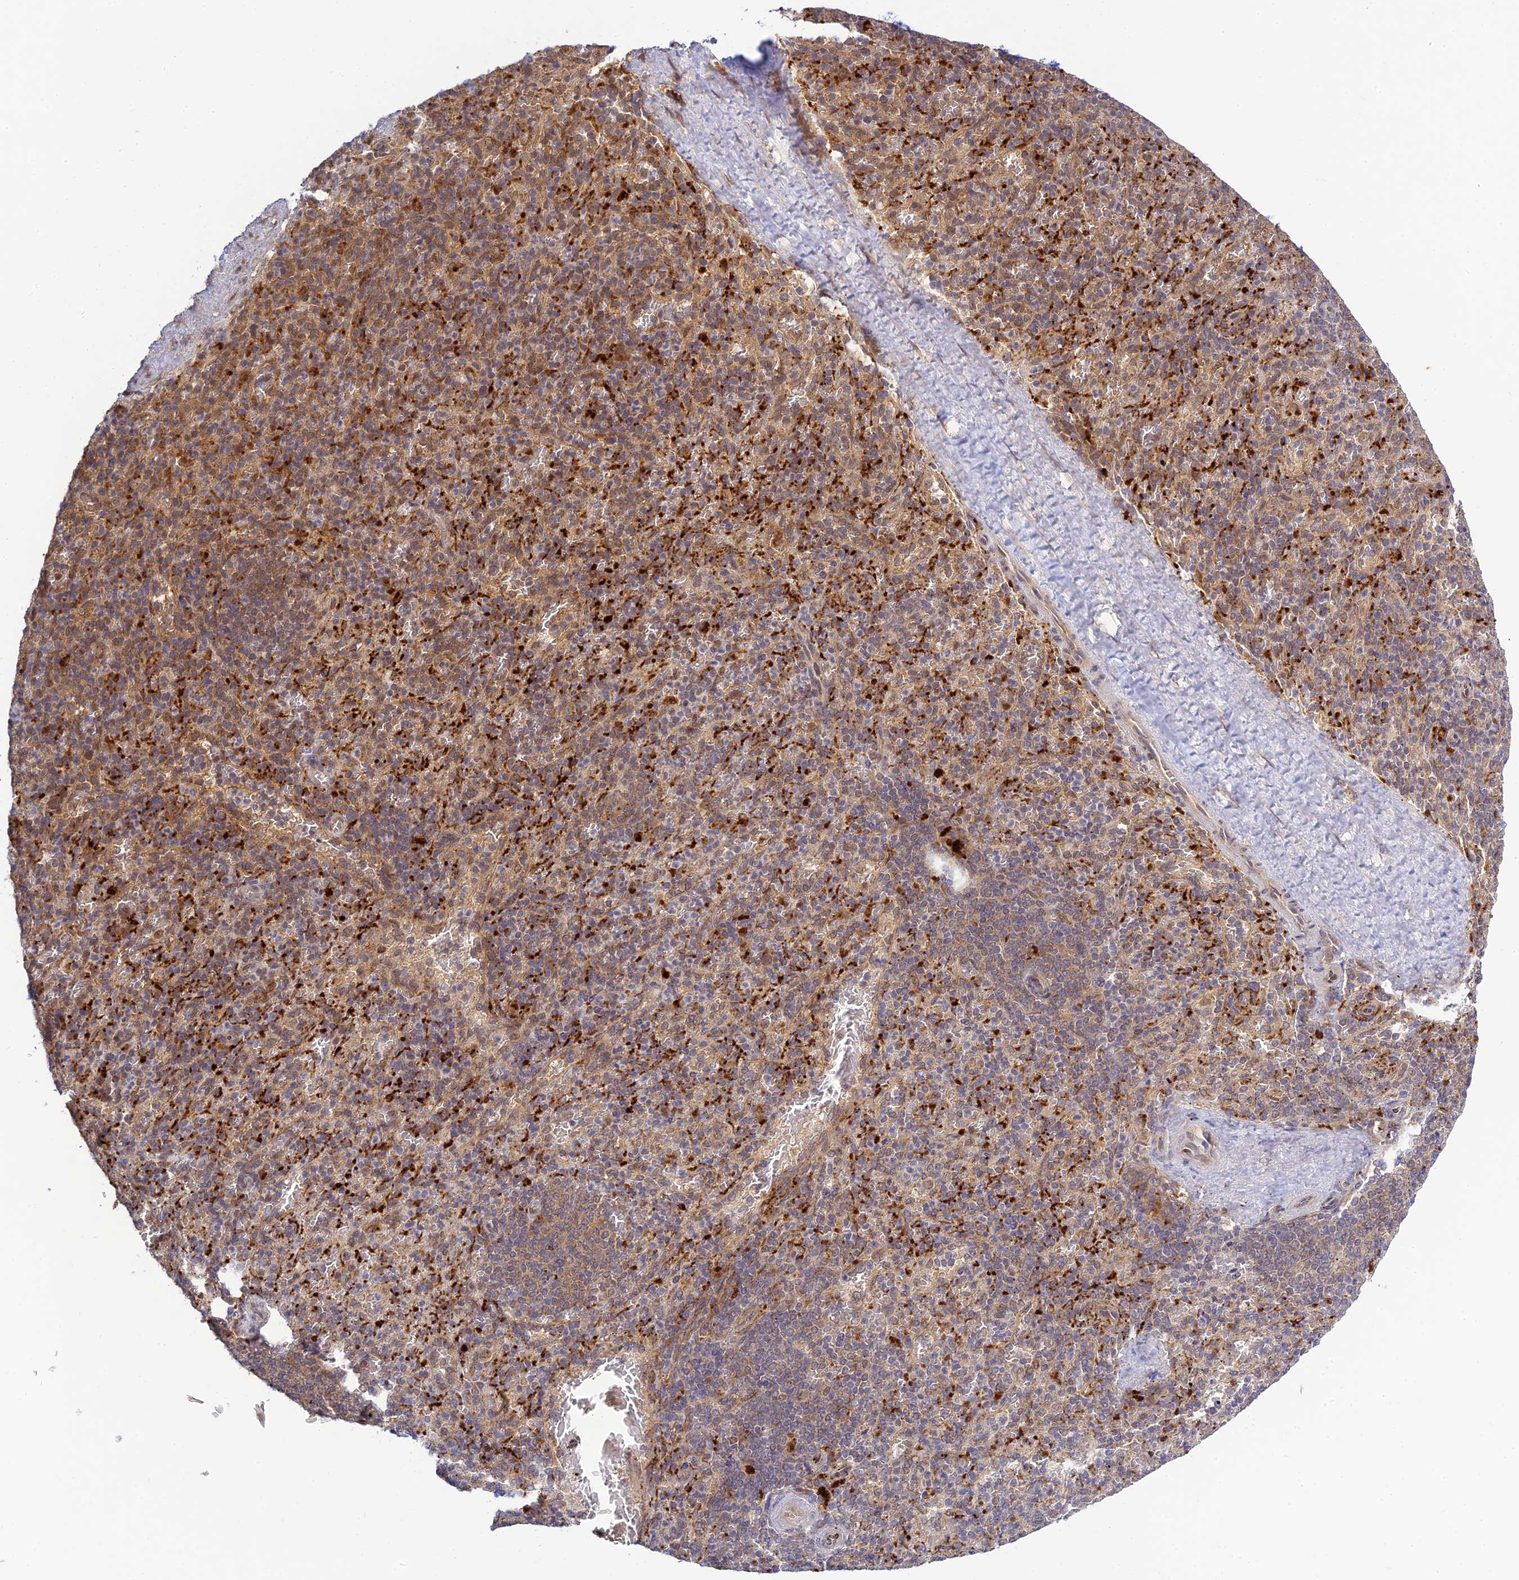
{"staining": {"intensity": "moderate", "quantity": "25%-75%", "location": "cytoplasmic/membranous"}, "tissue": "spleen", "cell_type": "Cells in red pulp", "image_type": "normal", "snomed": [{"axis": "morphology", "description": "Normal tissue, NOS"}, {"axis": "topography", "description": "Spleen"}], "caption": "Brown immunohistochemical staining in unremarkable spleen demonstrates moderate cytoplasmic/membranous positivity in approximately 25%-75% of cells in red pulp. (IHC, brightfield microscopy, high magnification).", "gene": "SKIC8", "patient": {"sex": "male", "age": 82}}